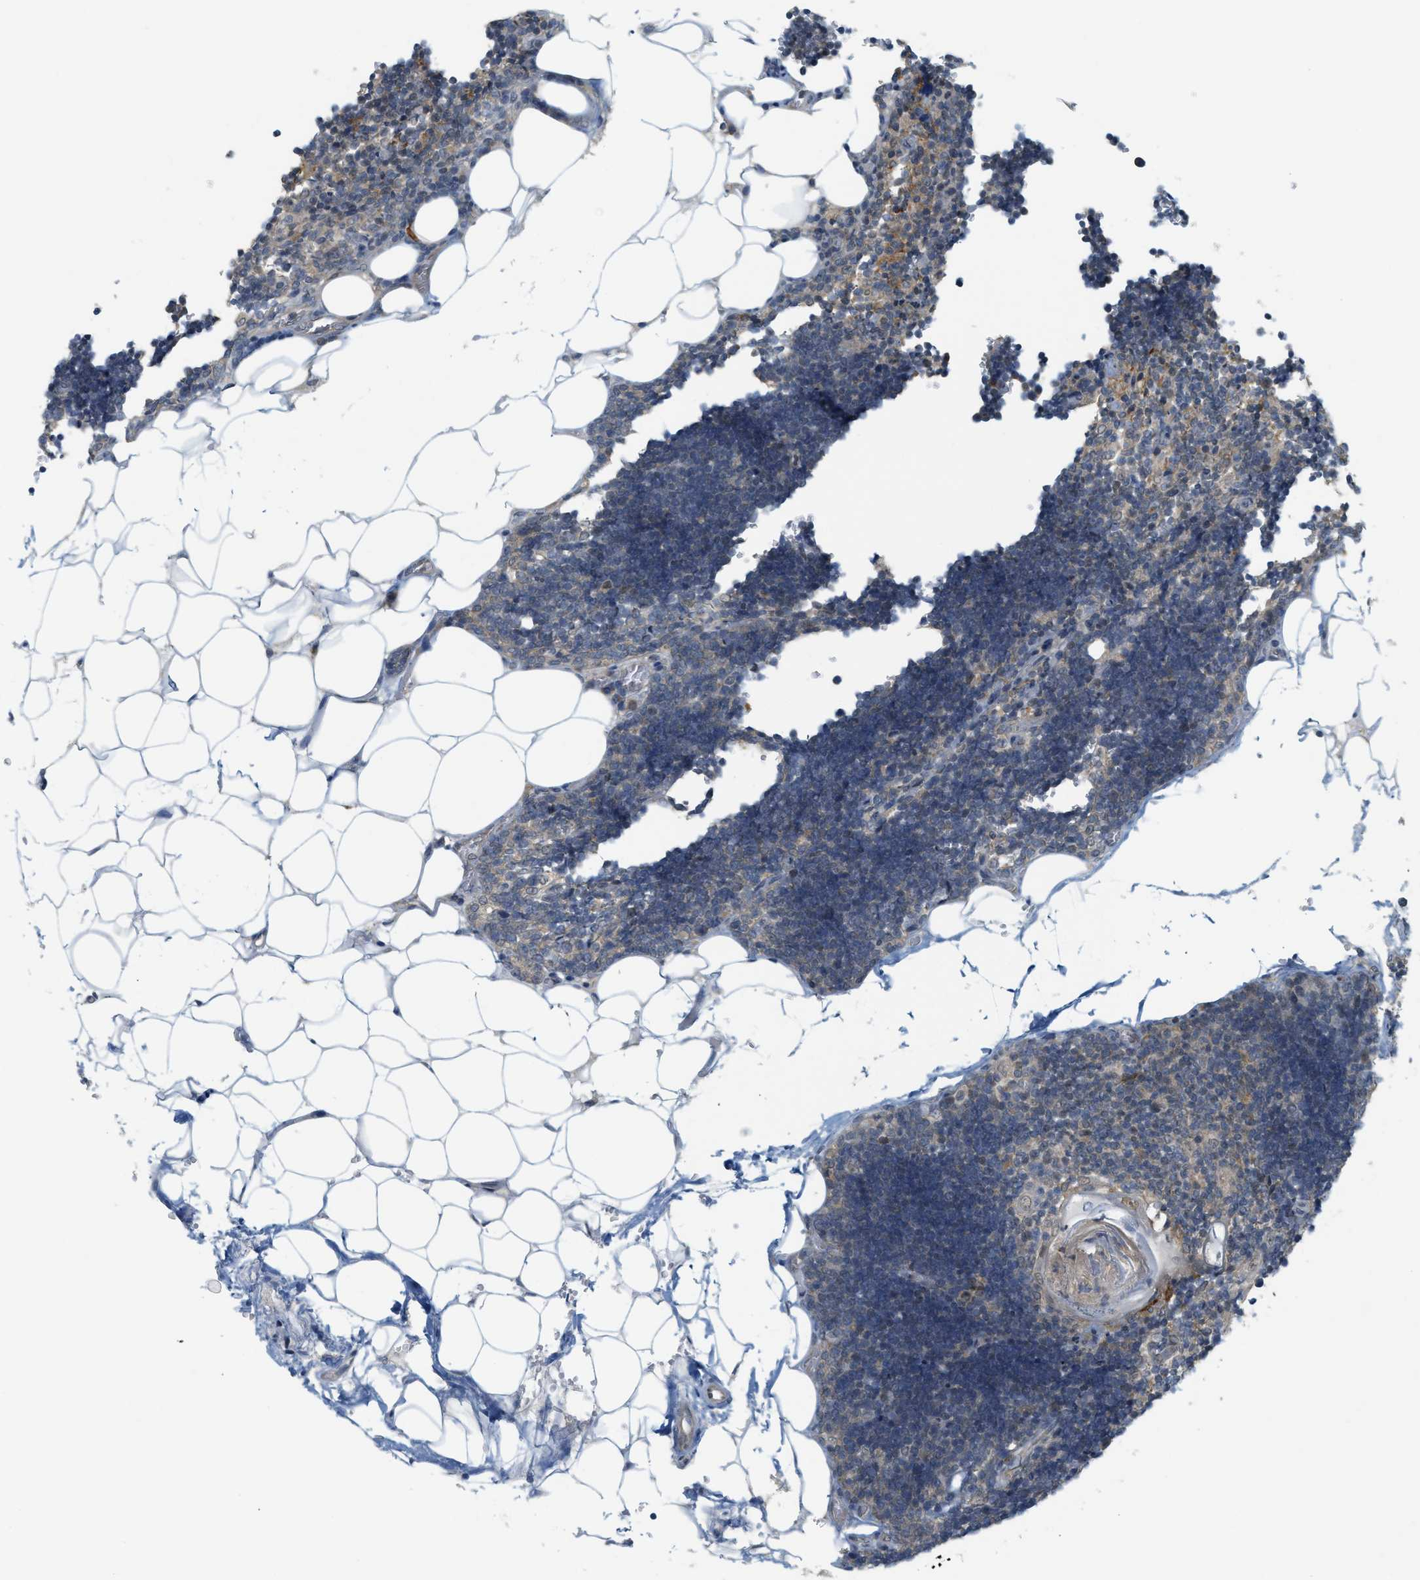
{"staining": {"intensity": "weak", "quantity": "<25%", "location": "cytoplasmic/membranous"}, "tissue": "lymph node", "cell_type": "Germinal center cells", "image_type": "normal", "snomed": [{"axis": "morphology", "description": "Normal tissue, NOS"}, {"axis": "topography", "description": "Lymph node"}], "caption": "Germinal center cells show no significant protein expression in benign lymph node. Brightfield microscopy of IHC stained with DAB (3,3'-diaminobenzidine) (brown) and hematoxylin (blue), captured at high magnification.", "gene": "PRKD1", "patient": {"sex": "male", "age": 33}}